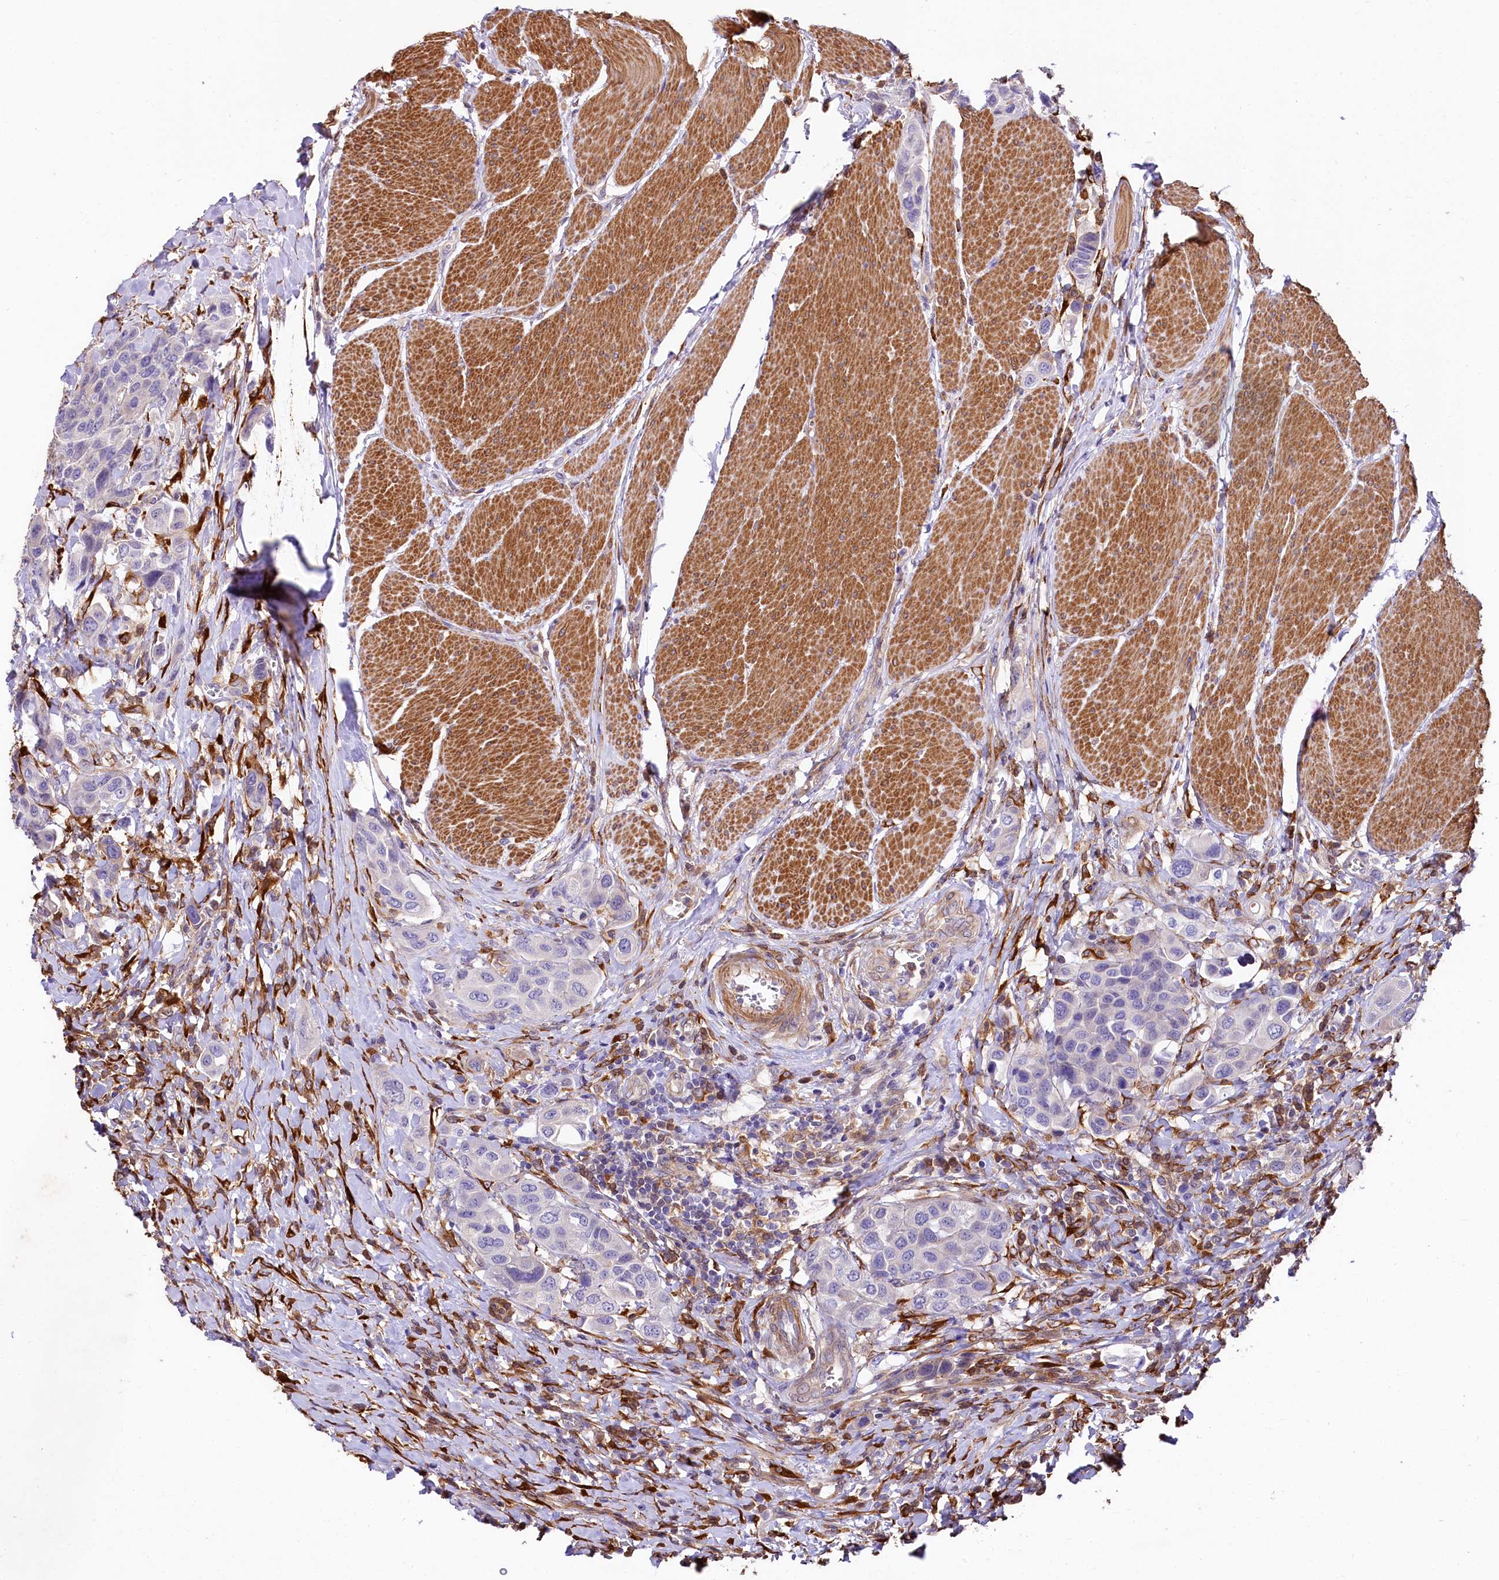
{"staining": {"intensity": "negative", "quantity": "none", "location": "none"}, "tissue": "urothelial cancer", "cell_type": "Tumor cells", "image_type": "cancer", "snomed": [{"axis": "morphology", "description": "Urothelial carcinoma, High grade"}, {"axis": "topography", "description": "Urinary bladder"}], "caption": "Tumor cells are negative for protein expression in human urothelial carcinoma (high-grade).", "gene": "FCHSD2", "patient": {"sex": "male", "age": 50}}